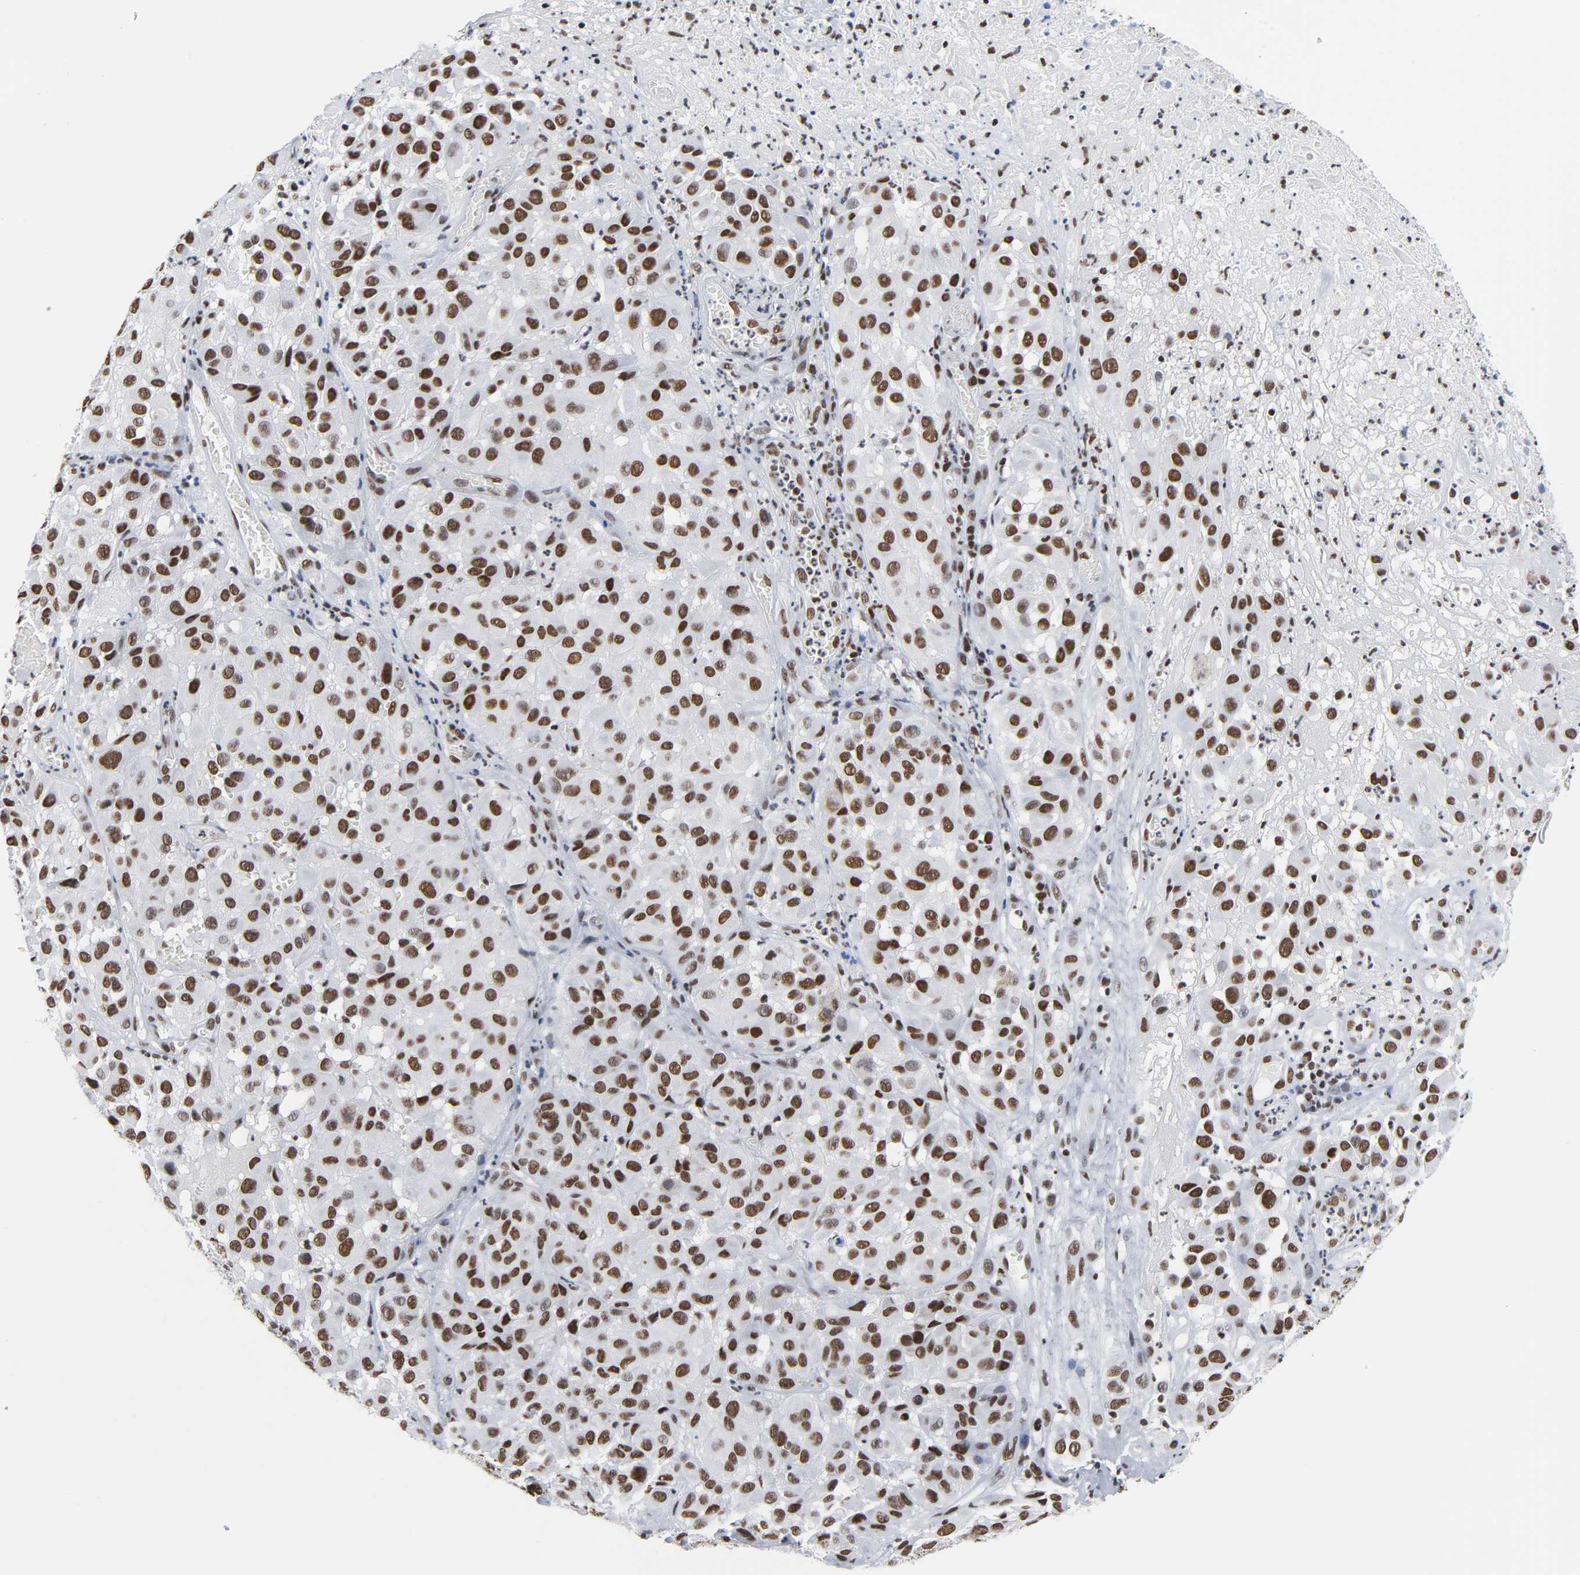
{"staining": {"intensity": "moderate", "quantity": ">75%", "location": "nuclear"}, "tissue": "melanoma", "cell_type": "Tumor cells", "image_type": "cancer", "snomed": [{"axis": "morphology", "description": "Malignant melanoma, NOS"}, {"axis": "topography", "description": "Skin"}], "caption": "Protein staining displays moderate nuclear expression in about >75% of tumor cells in malignant melanoma.", "gene": "CSTF2", "patient": {"sex": "female", "age": 21}}